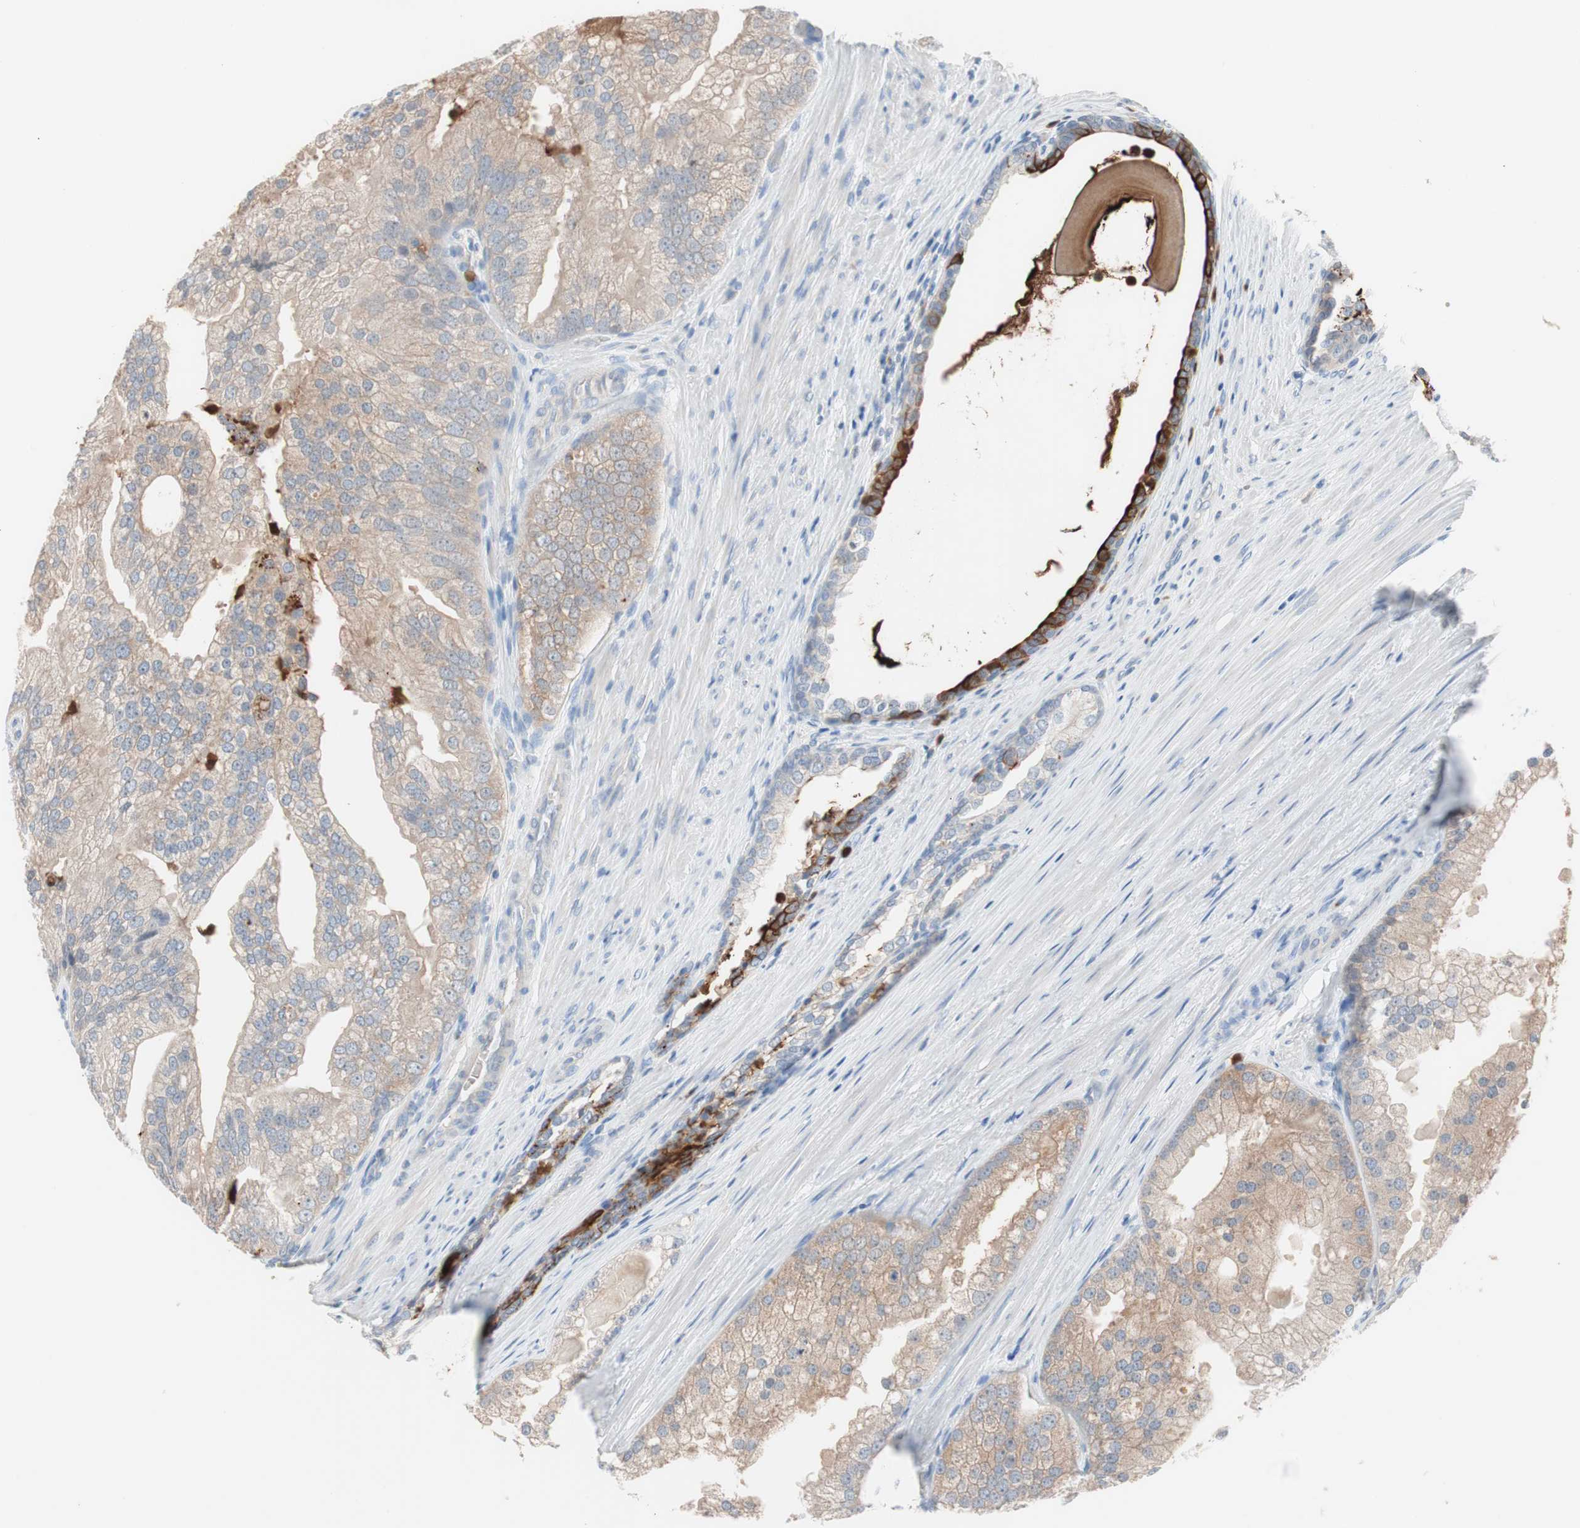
{"staining": {"intensity": "weak", "quantity": ">75%", "location": "cytoplasmic/membranous"}, "tissue": "prostate cancer", "cell_type": "Tumor cells", "image_type": "cancer", "snomed": [{"axis": "morphology", "description": "Adenocarcinoma, Low grade"}, {"axis": "topography", "description": "Prostate"}], "caption": "Immunohistochemistry of human prostate adenocarcinoma (low-grade) reveals low levels of weak cytoplasmic/membranous positivity in approximately >75% of tumor cells. (brown staining indicates protein expression, while blue staining denotes nuclei).", "gene": "CLEC4D", "patient": {"sex": "male", "age": 69}}